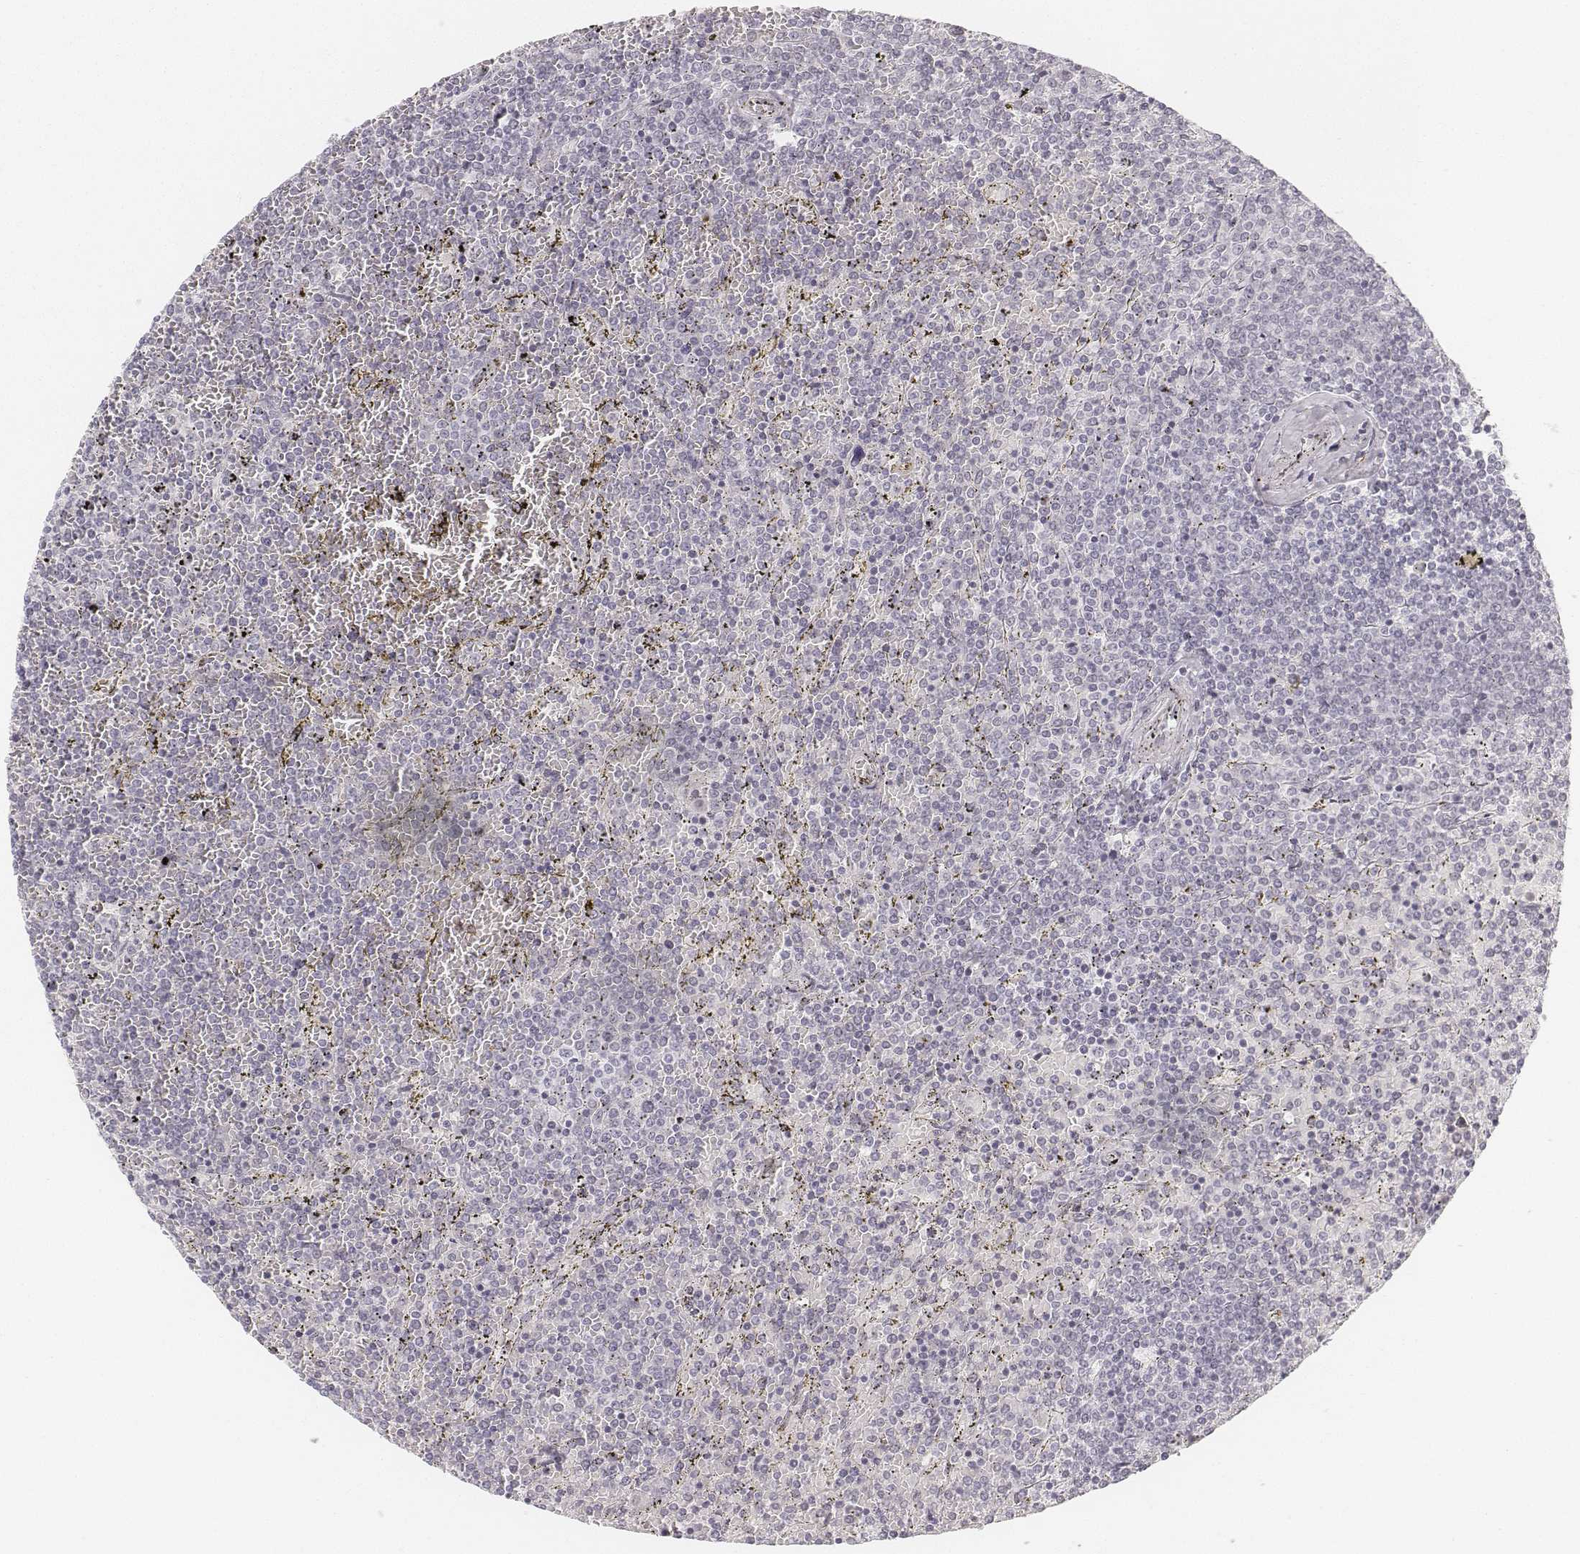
{"staining": {"intensity": "negative", "quantity": "none", "location": "none"}, "tissue": "lymphoma", "cell_type": "Tumor cells", "image_type": "cancer", "snomed": [{"axis": "morphology", "description": "Malignant lymphoma, non-Hodgkin's type, Low grade"}, {"axis": "topography", "description": "Spleen"}], "caption": "Immunohistochemistry micrograph of neoplastic tissue: human low-grade malignant lymphoma, non-Hodgkin's type stained with DAB shows no significant protein staining in tumor cells. The staining is performed using DAB (3,3'-diaminobenzidine) brown chromogen with nuclei counter-stained in using hematoxylin.", "gene": "KRTAP2-1", "patient": {"sex": "female", "age": 77}}